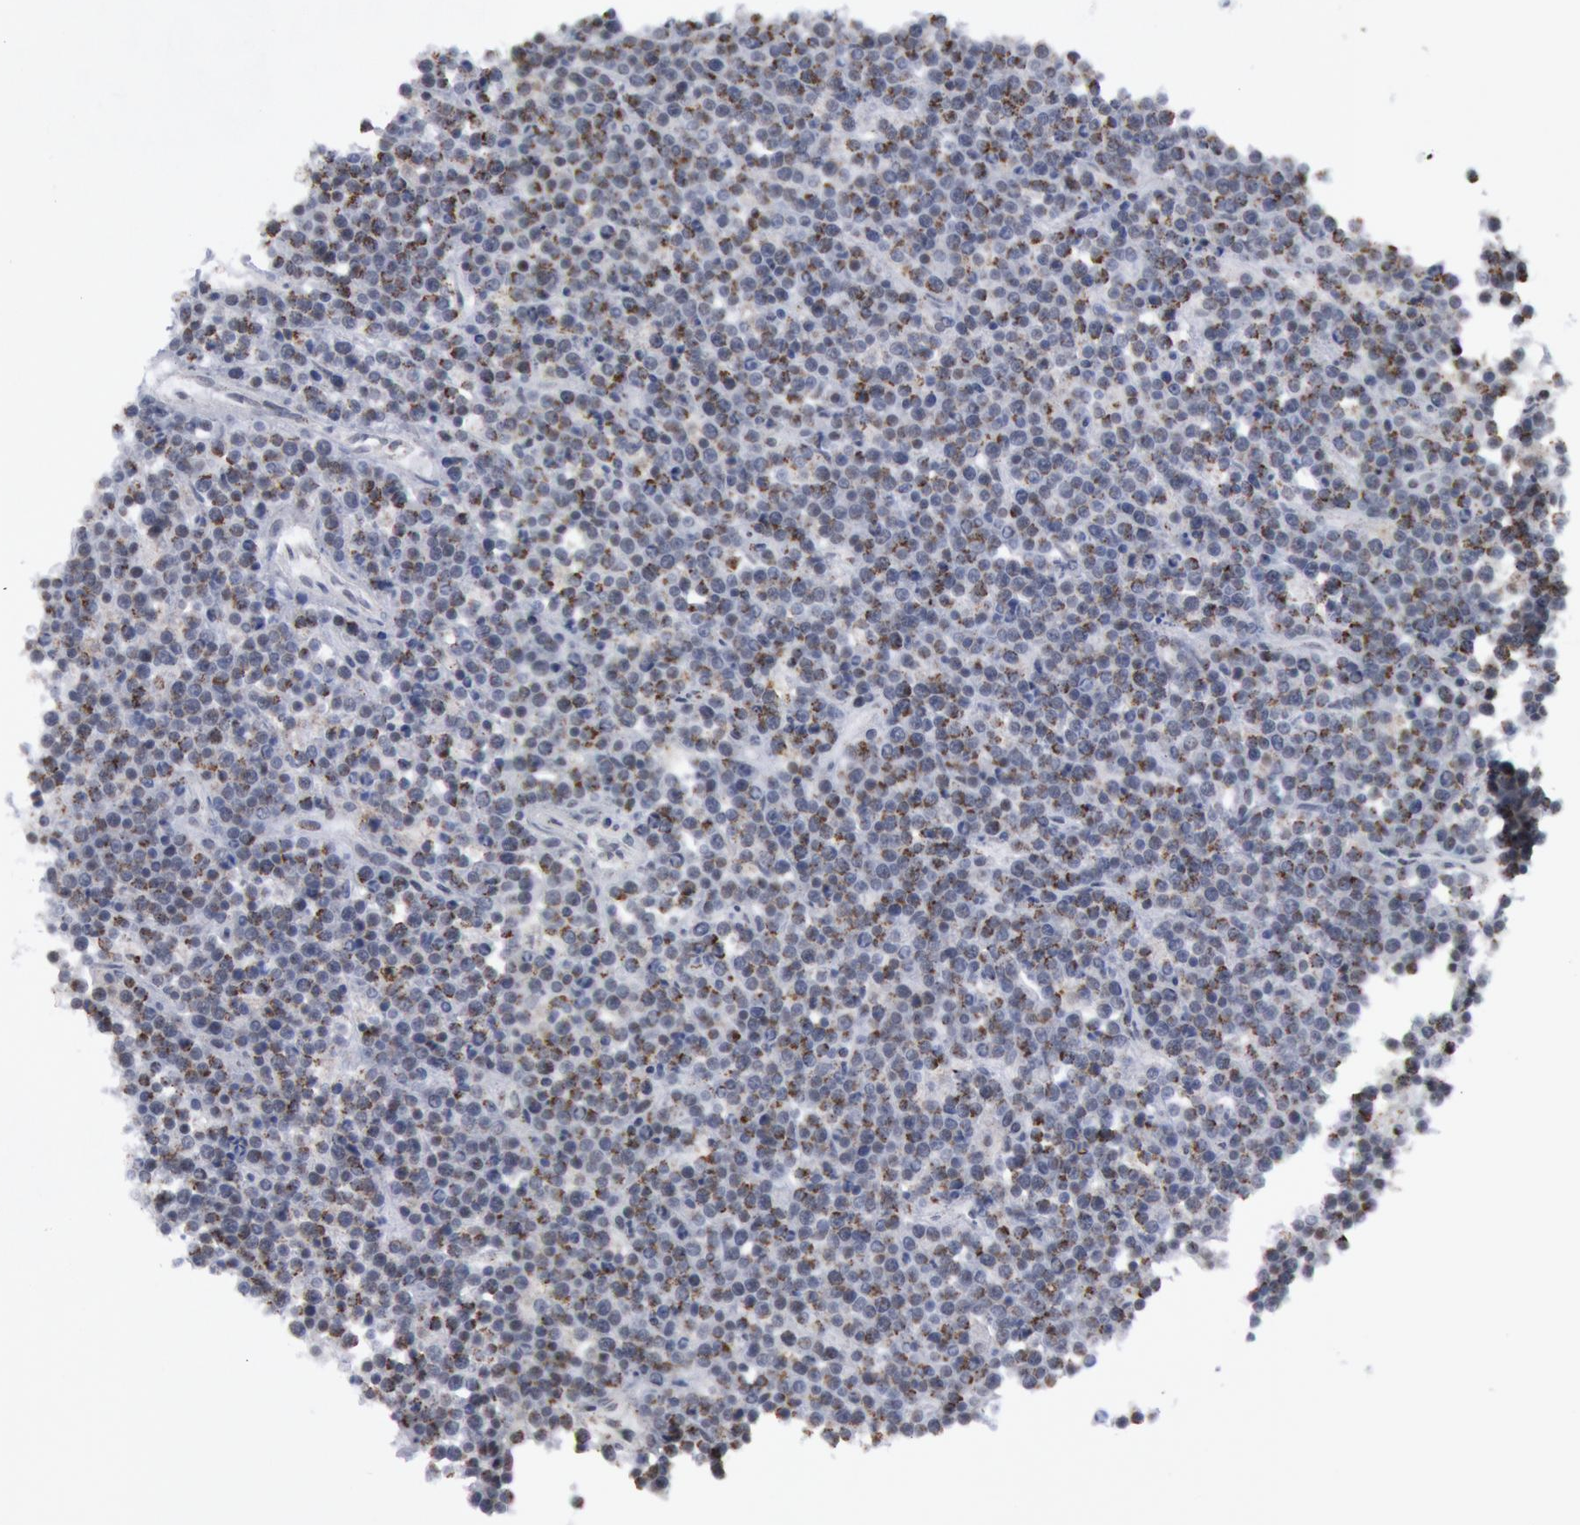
{"staining": {"intensity": "moderate", "quantity": "<25%", "location": "cytoplasmic/membranous"}, "tissue": "lymphoma", "cell_type": "Tumor cells", "image_type": "cancer", "snomed": [{"axis": "morphology", "description": "Malignant lymphoma, non-Hodgkin's type, High grade"}, {"axis": "topography", "description": "Ovary"}], "caption": "Immunohistochemistry micrograph of neoplastic tissue: human high-grade malignant lymphoma, non-Hodgkin's type stained using immunohistochemistry (IHC) shows low levels of moderate protein expression localized specifically in the cytoplasmic/membranous of tumor cells, appearing as a cytoplasmic/membranous brown color.", "gene": "CASP9", "patient": {"sex": "female", "age": 56}}